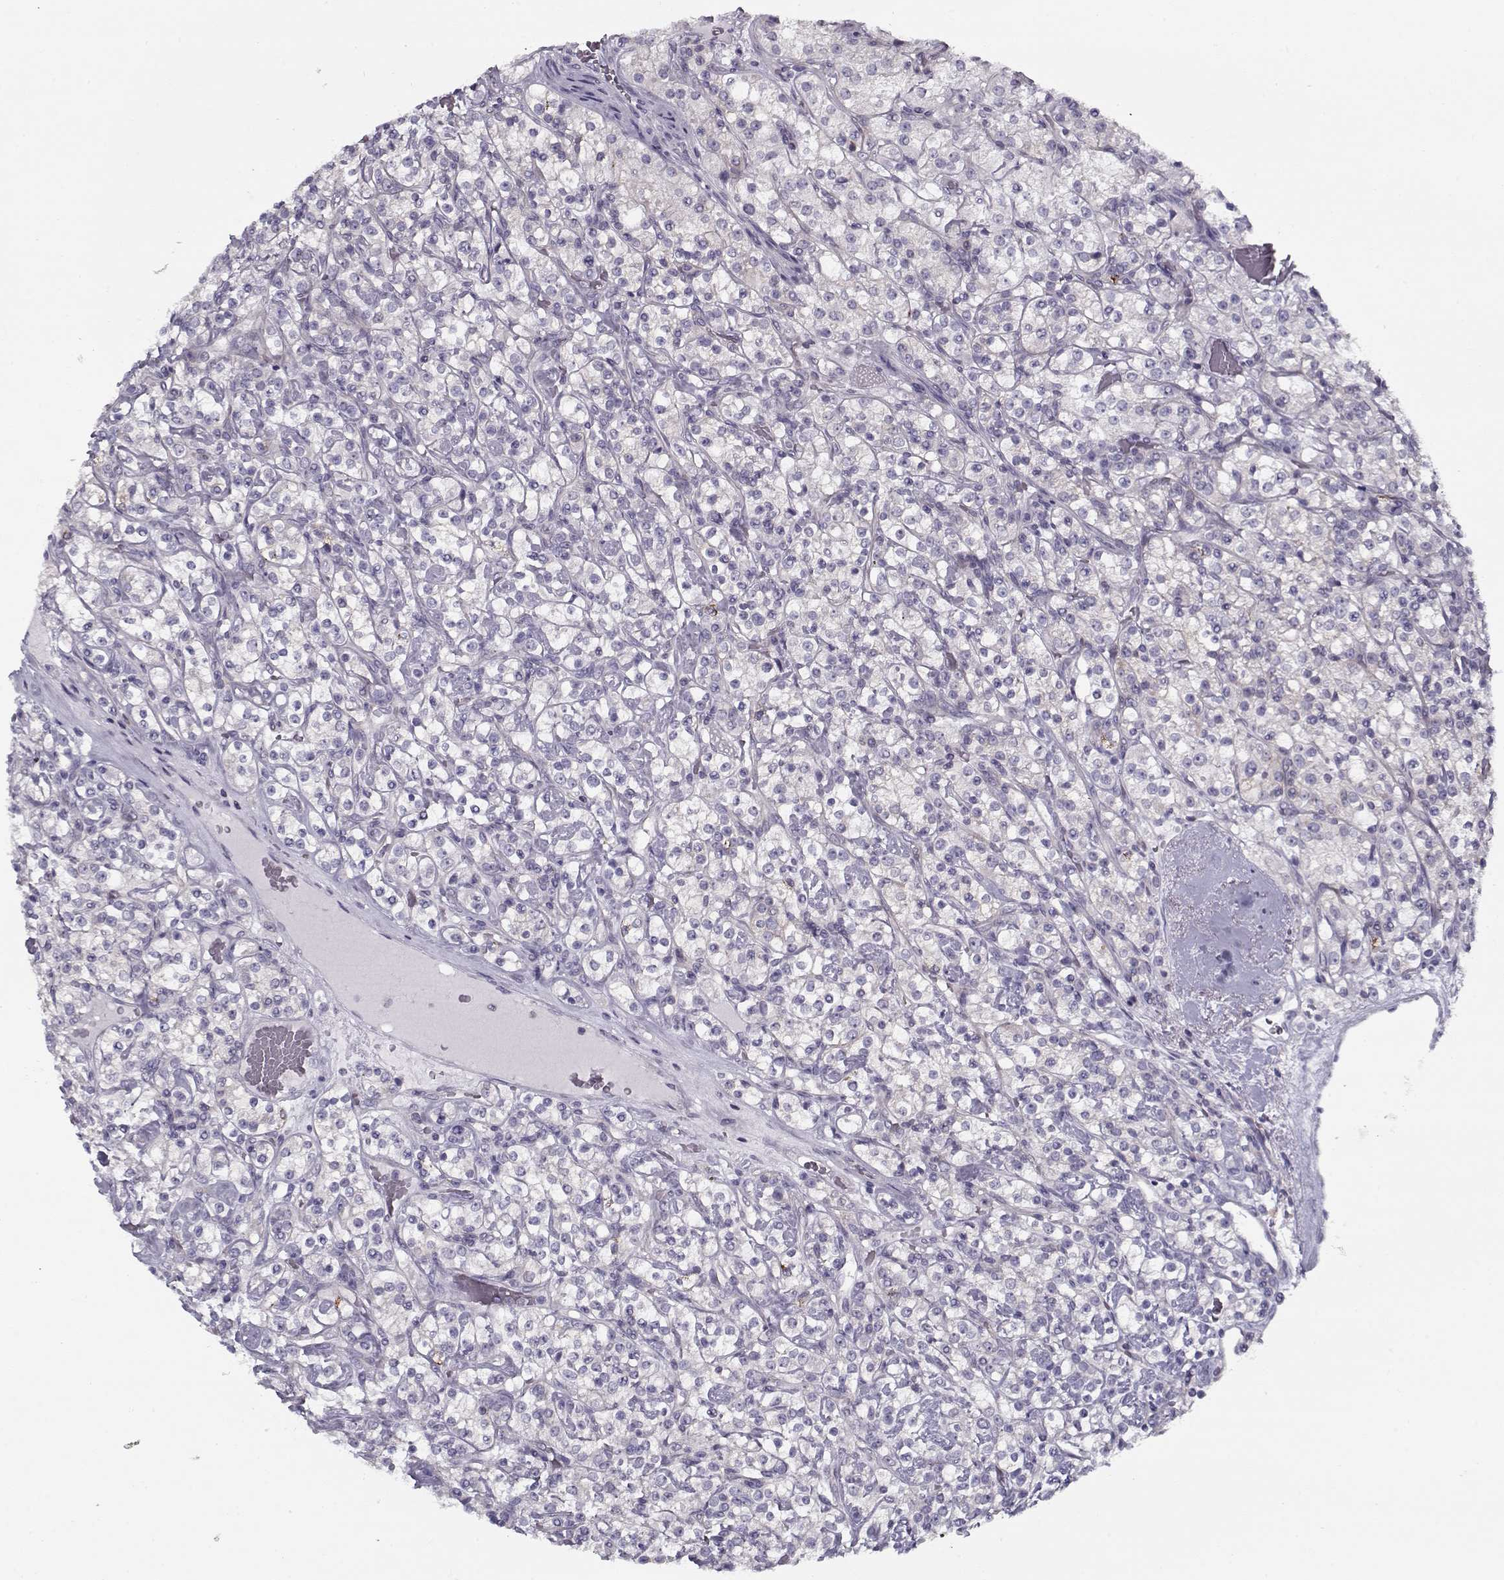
{"staining": {"intensity": "negative", "quantity": "none", "location": "none"}, "tissue": "renal cancer", "cell_type": "Tumor cells", "image_type": "cancer", "snomed": [{"axis": "morphology", "description": "Adenocarcinoma, NOS"}, {"axis": "topography", "description": "Kidney"}], "caption": "Image shows no protein positivity in tumor cells of renal cancer tissue.", "gene": "PP2D1", "patient": {"sex": "male", "age": 77}}